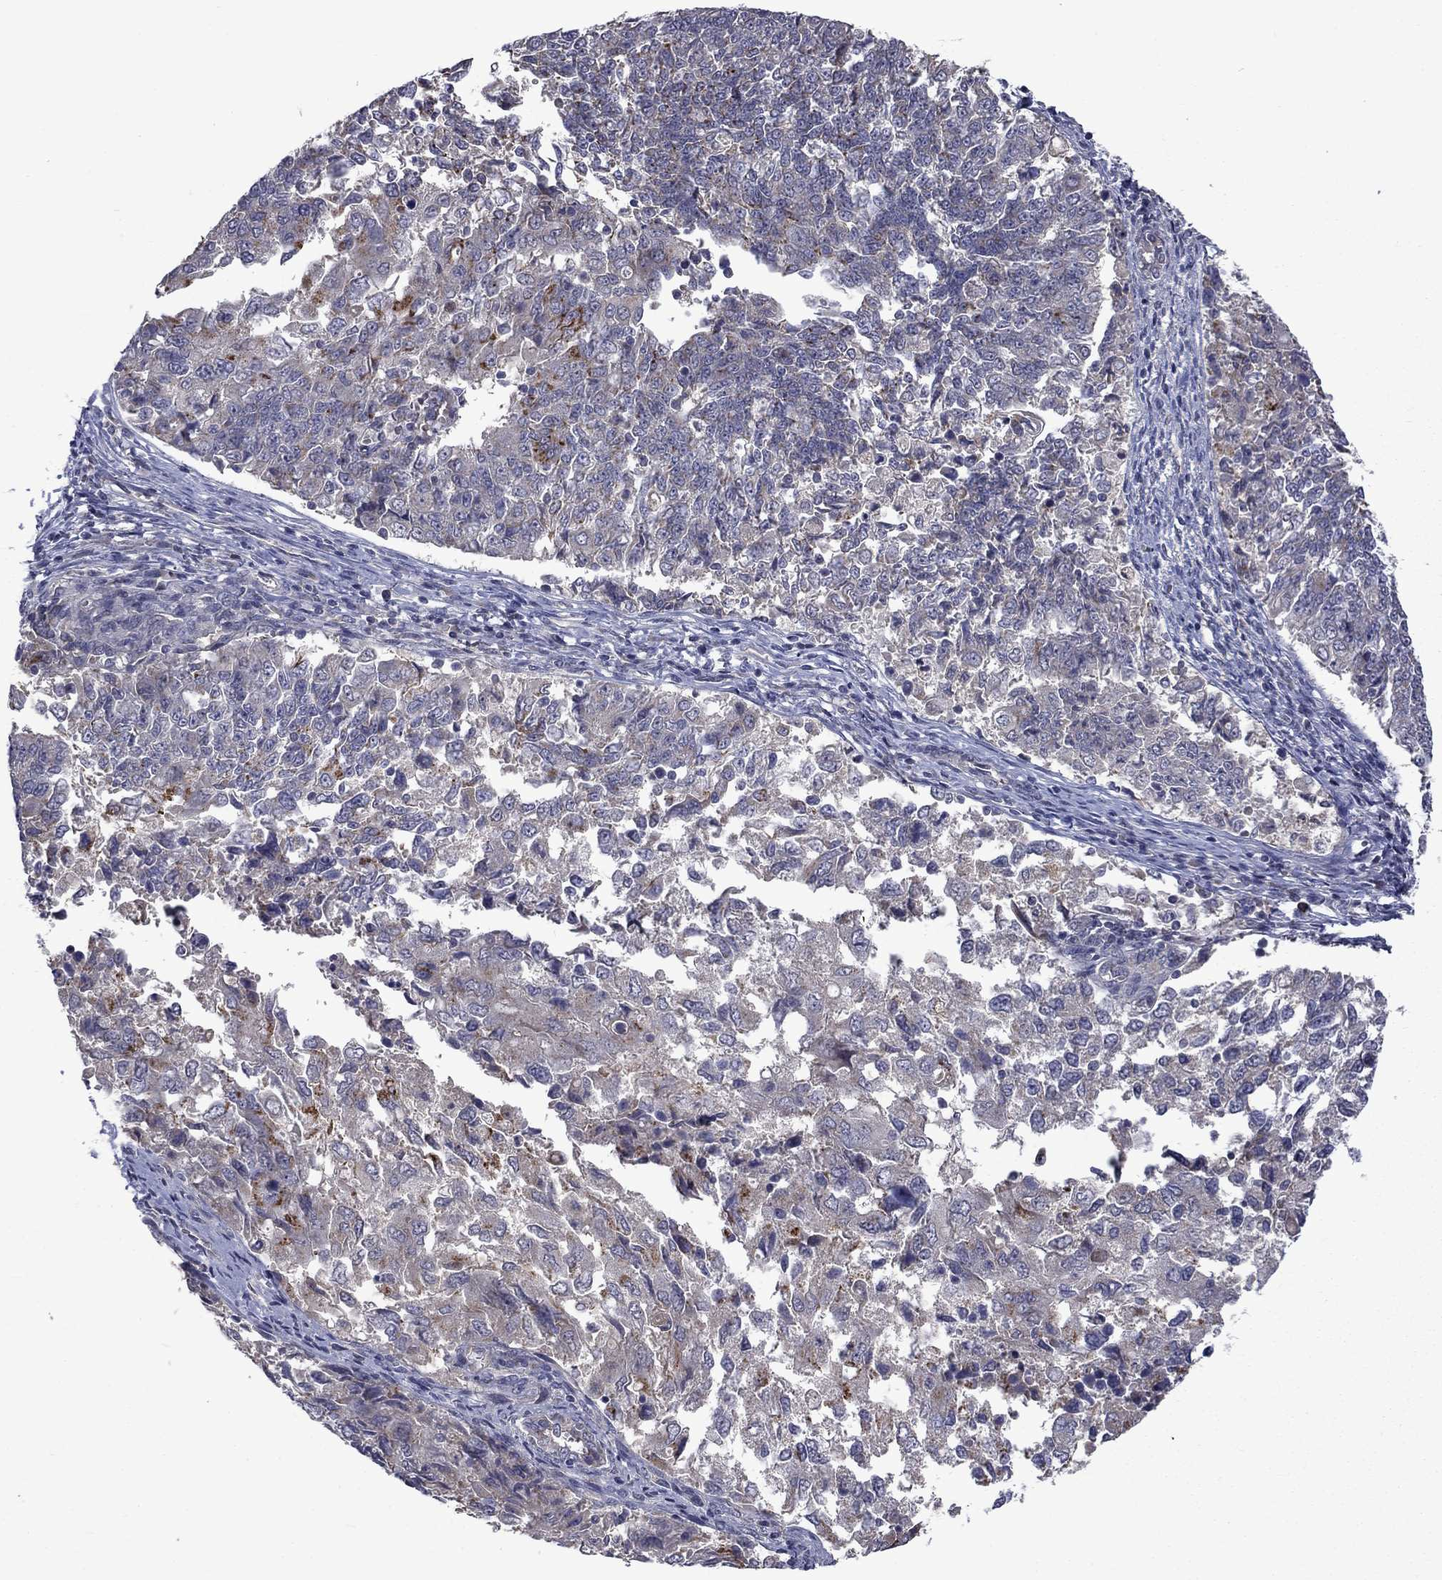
{"staining": {"intensity": "strong", "quantity": "<25%", "location": "cytoplasmic/membranous"}, "tissue": "endometrial cancer", "cell_type": "Tumor cells", "image_type": "cancer", "snomed": [{"axis": "morphology", "description": "Adenocarcinoma, NOS"}, {"axis": "topography", "description": "Endometrium"}], "caption": "Human endometrial cancer (adenocarcinoma) stained with a protein marker shows strong staining in tumor cells.", "gene": "FAM3B", "patient": {"sex": "female", "age": 43}}